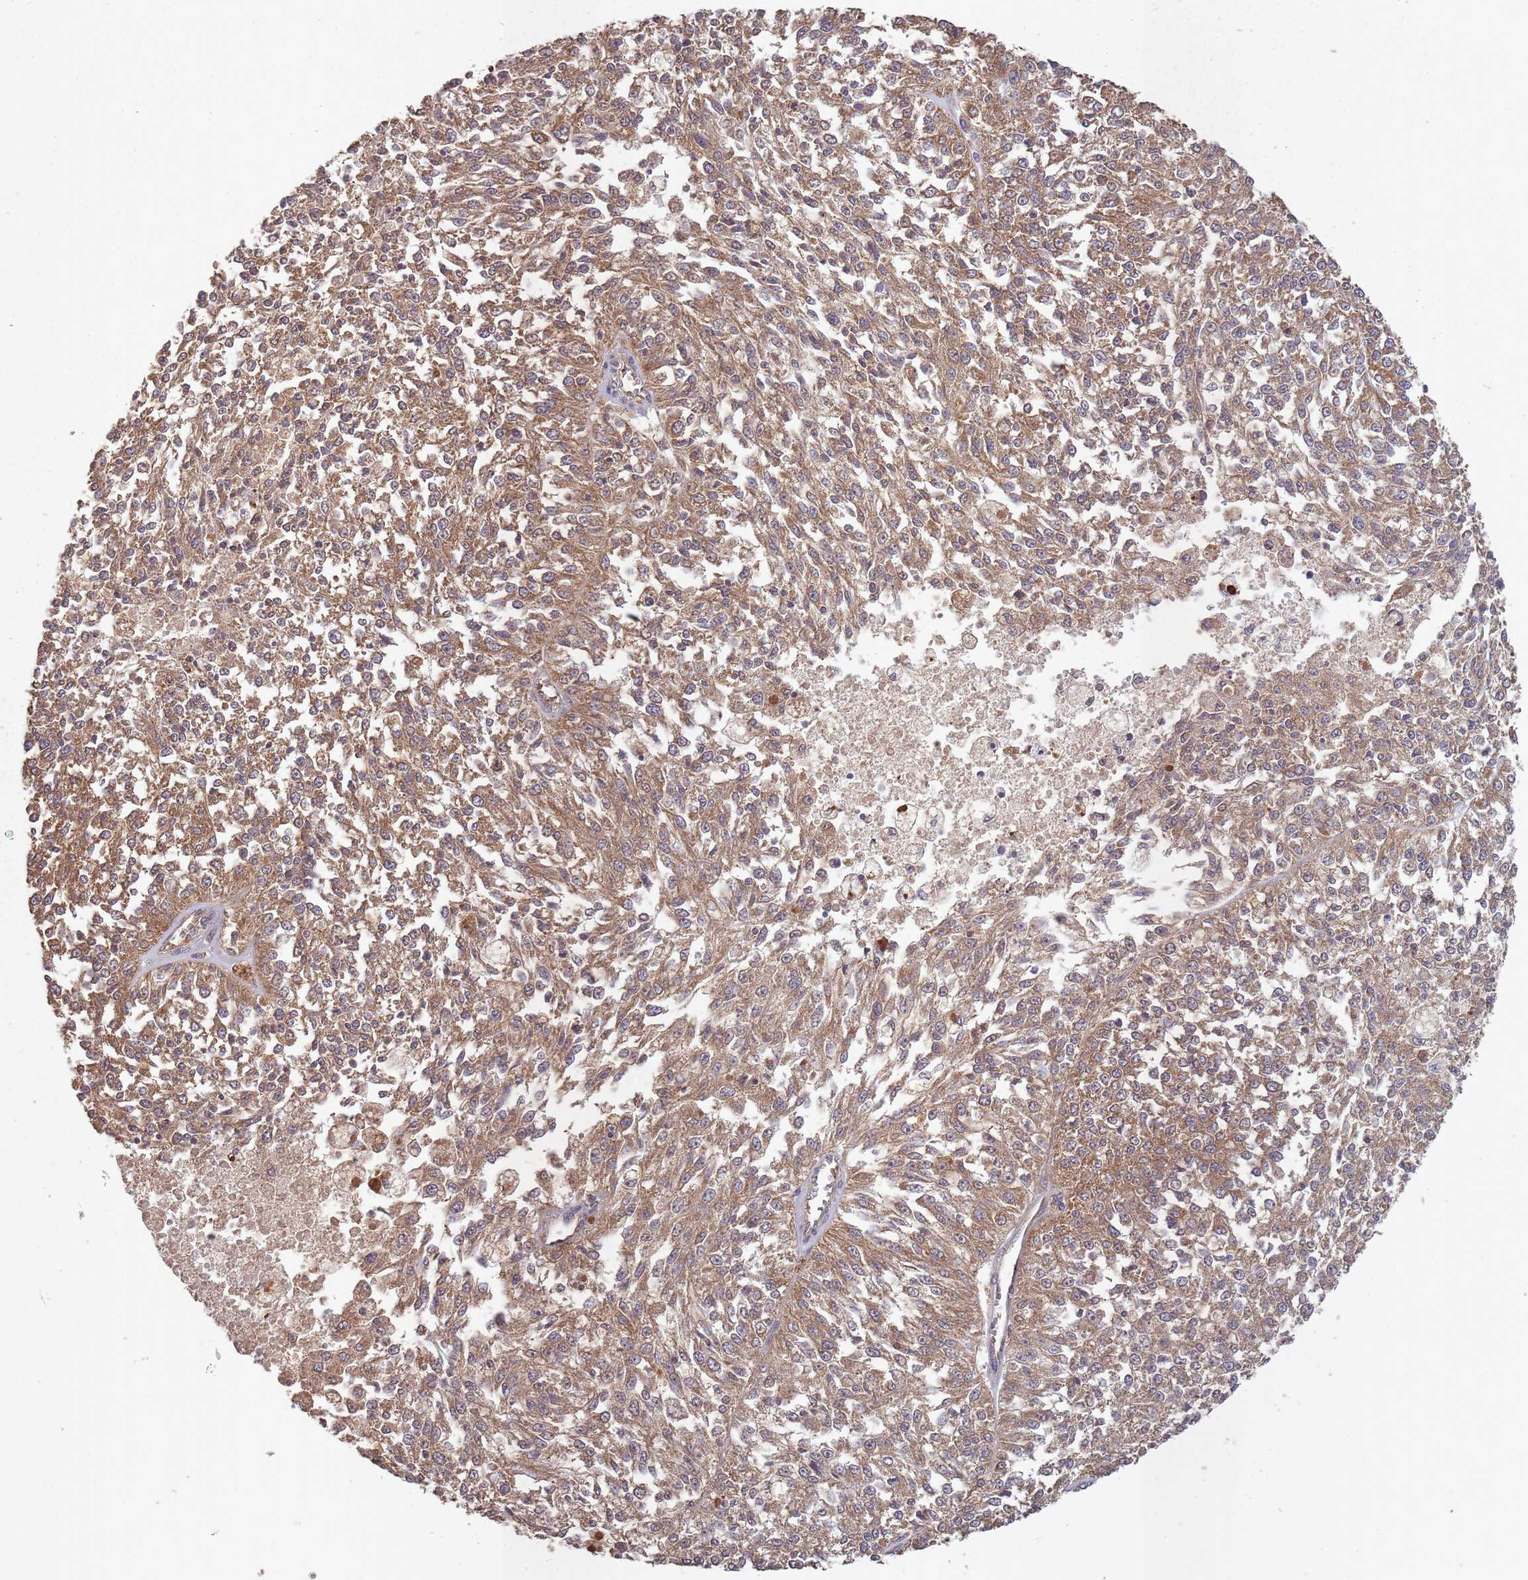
{"staining": {"intensity": "moderate", "quantity": ">75%", "location": "cytoplasmic/membranous"}, "tissue": "melanoma", "cell_type": "Tumor cells", "image_type": "cancer", "snomed": [{"axis": "morphology", "description": "Malignant melanoma, NOS"}, {"axis": "topography", "description": "Skin"}], "caption": "This image displays IHC staining of malignant melanoma, with medium moderate cytoplasmic/membranous positivity in approximately >75% of tumor cells.", "gene": "SANBR", "patient": {"sex": "female", "age": 64}}